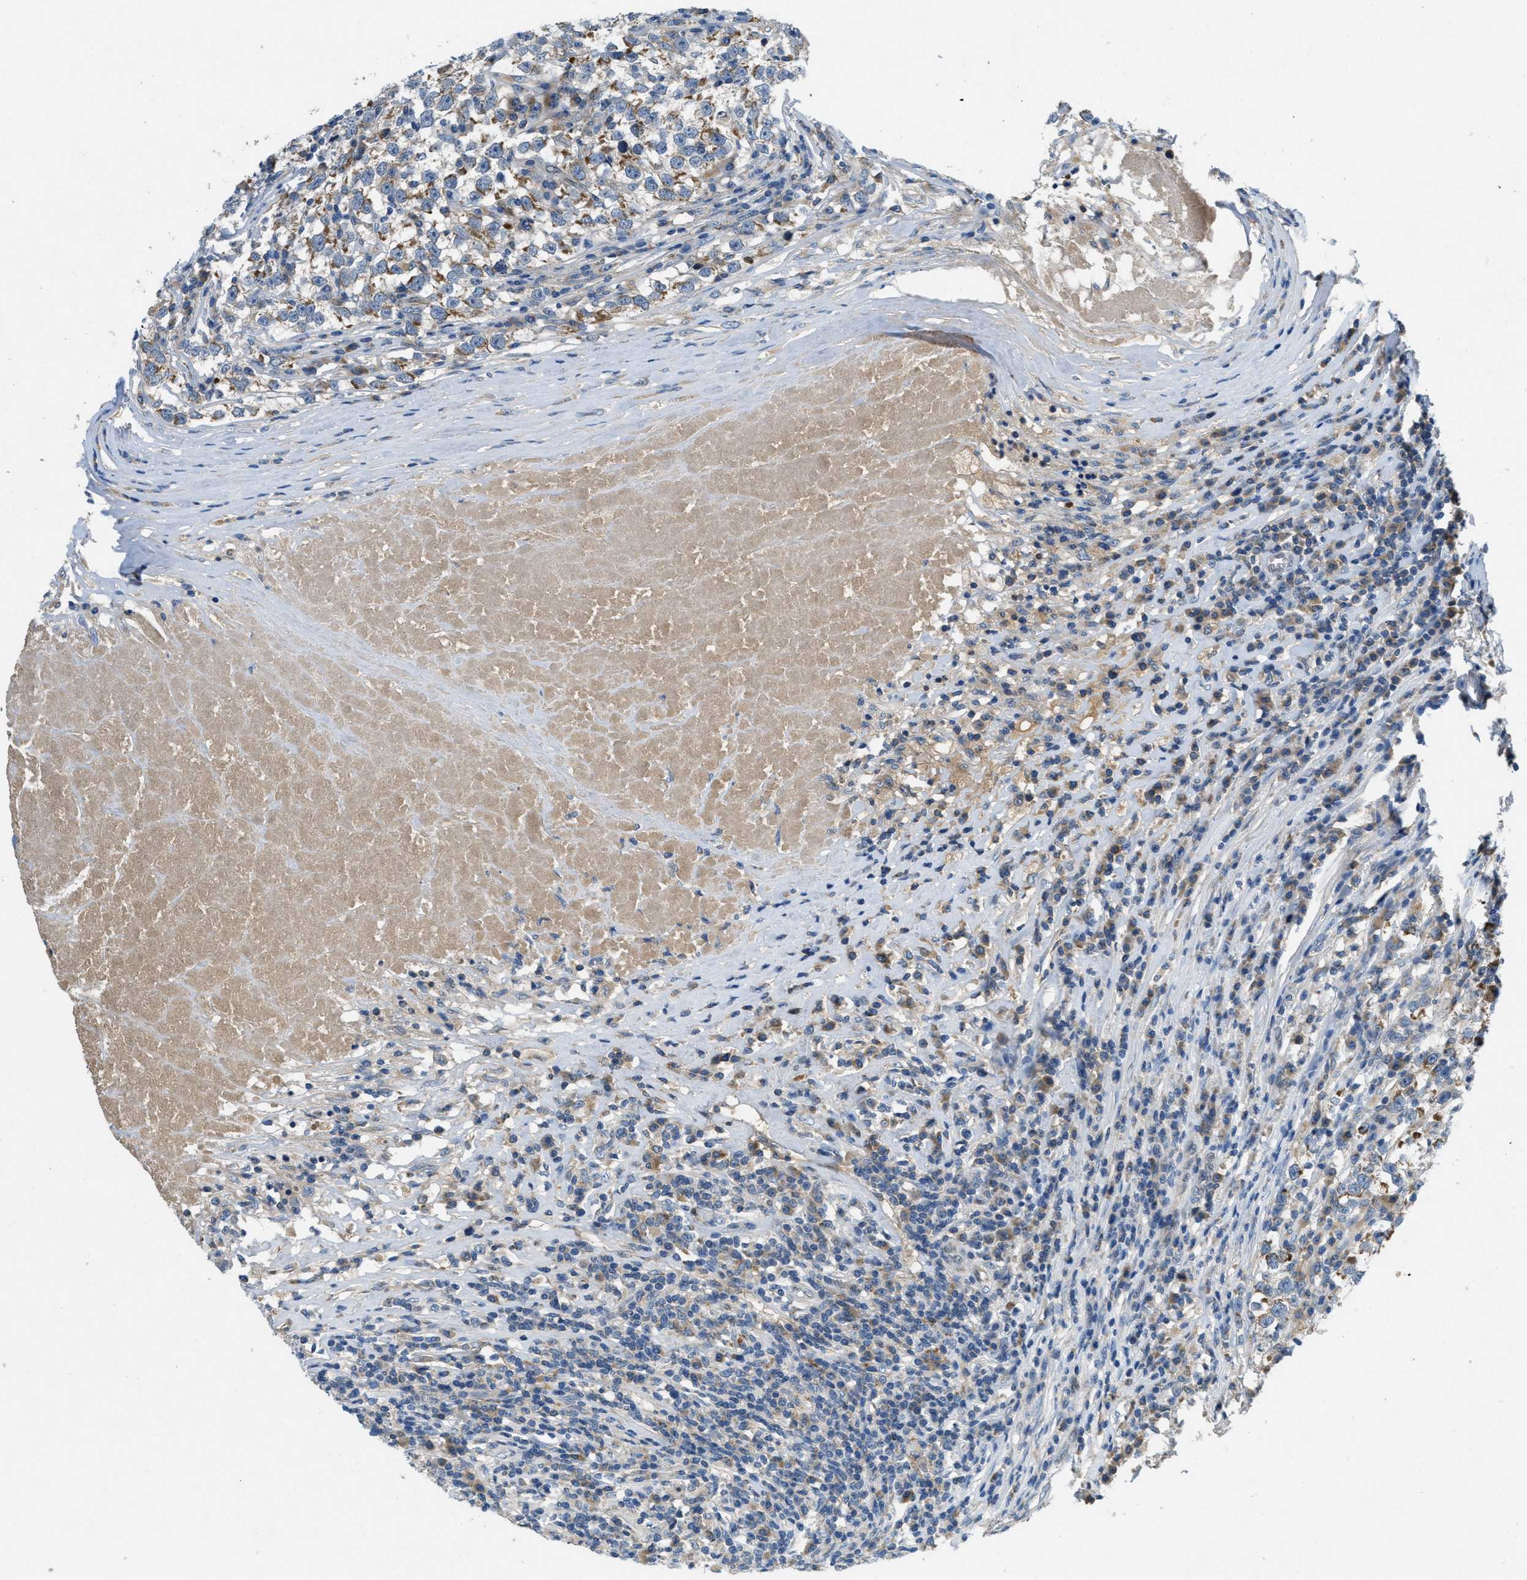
{"staining": {"intensity": "moderate", "quantity": "25%-75%", "location": "cytoplasmic/membranous"}, "tissue": "testis cancer", "cell_type": "Tumor cells", "image_type": "cancer", "snomed": [{"axis": "morphology", "description": "Normal tissue, NOS"}, {"axis": "morphology", "description": "Seminoma, NOS"}, {"axis": "topography", "description": "Testis"}], "caption": "Testis cancer was stained to show a protein in brown. There is medium levels of moderate cytoplasmic/membranous staining in about 25%-75% of tumor cells.", "gene": "PNKD", "patient": {"sex": "male", "age": 43}}